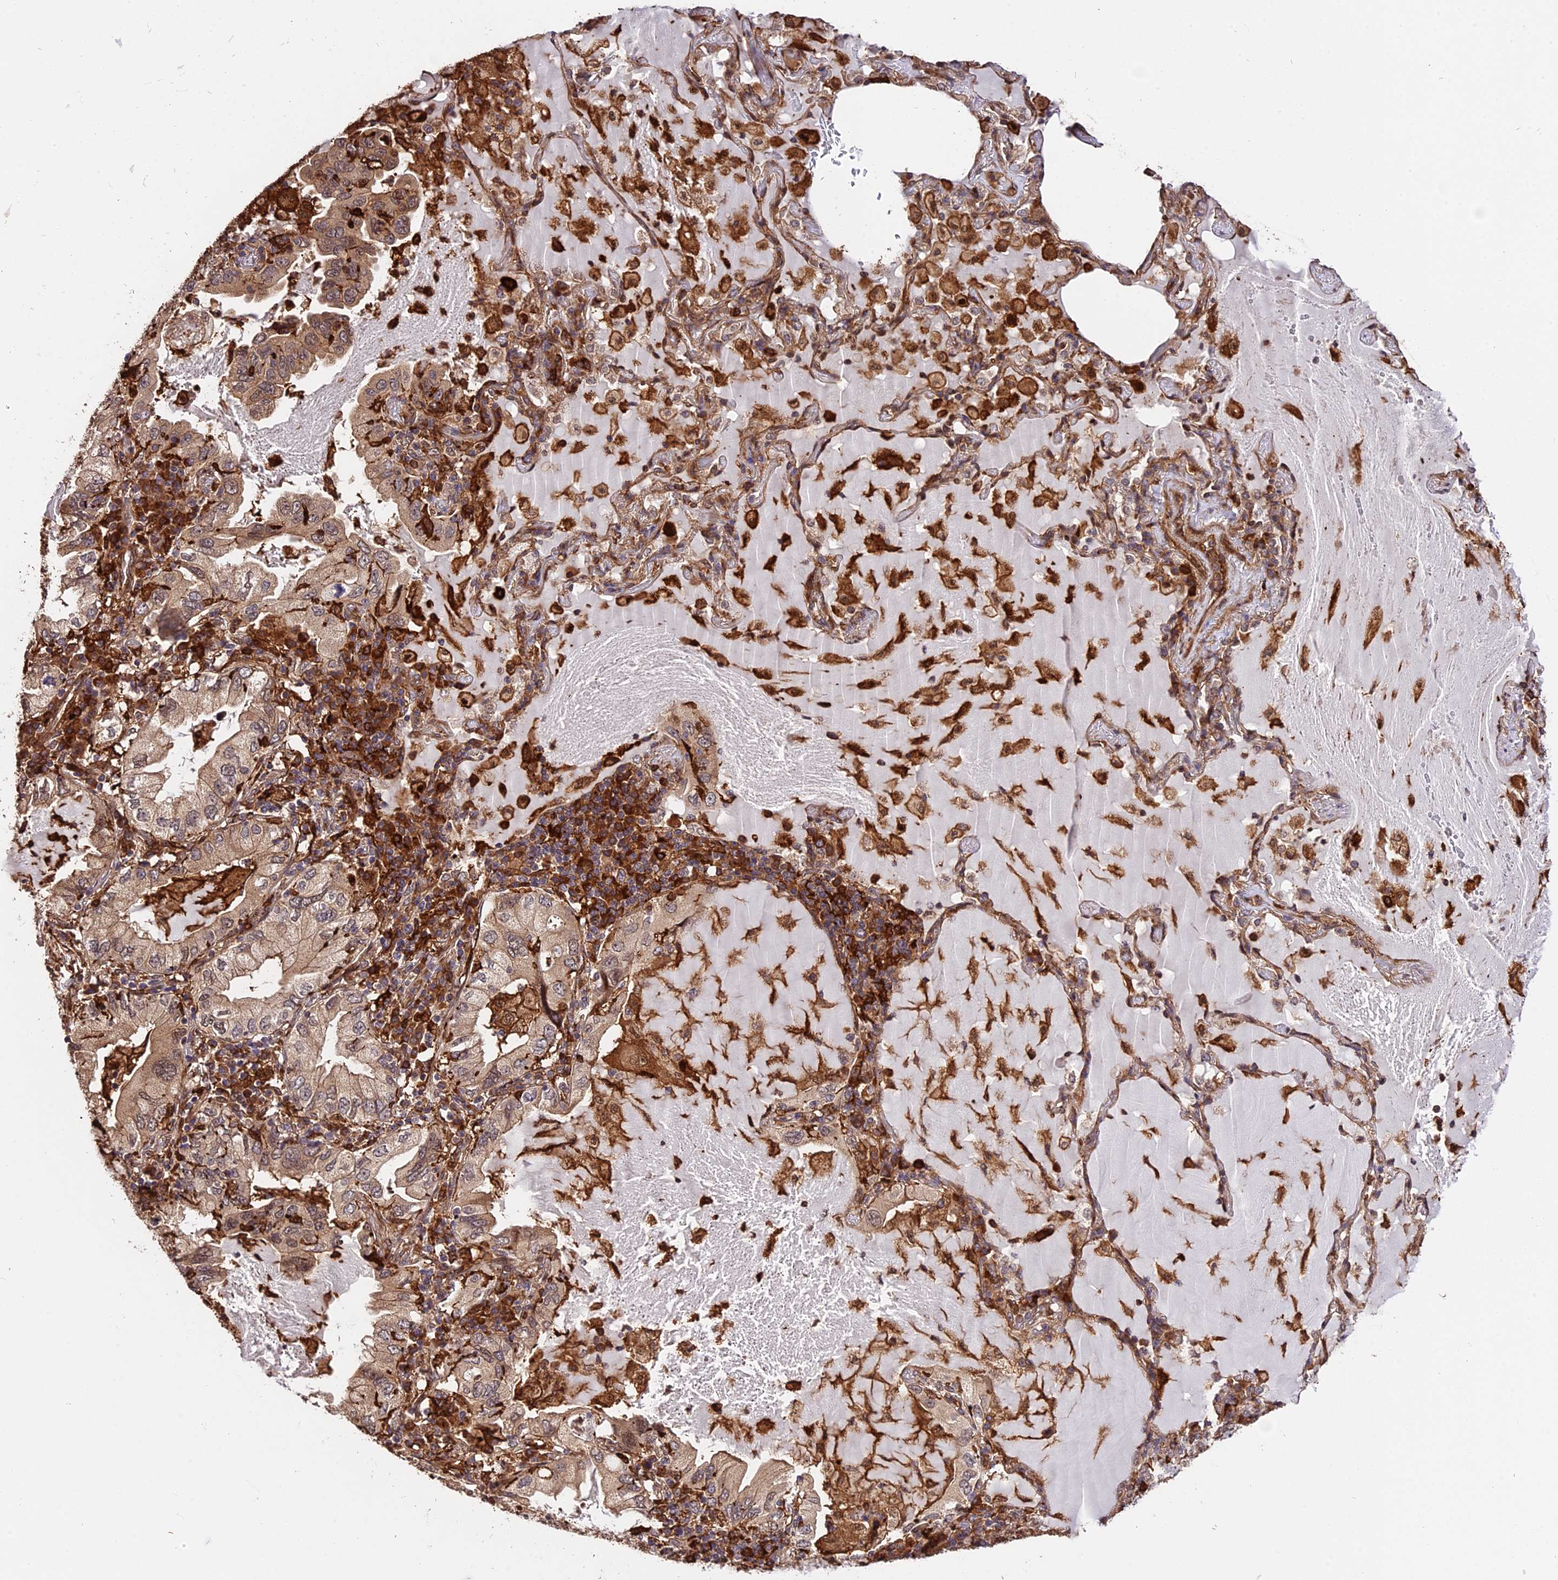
{"staining": {"intensity": "weak", "quantity": ">75%", "location": "cytoplasmic/membranous"}, "tissue": "lung cancer", "cell_type": "Tumor cells", "image_type": "cancer", "snomed": [{"axis": "morphology", "description": "Adenocarcinoma, NOS"}, {"axis": "topography", "description": "Lung"}], "caption": "Adenocarcinoma (lung) stained for a protein shows weak cytoplasmic/membranous positivity in tumor cells.", "gene": "HERPUD1", "patient": {"sex": "female", "age": 69}}